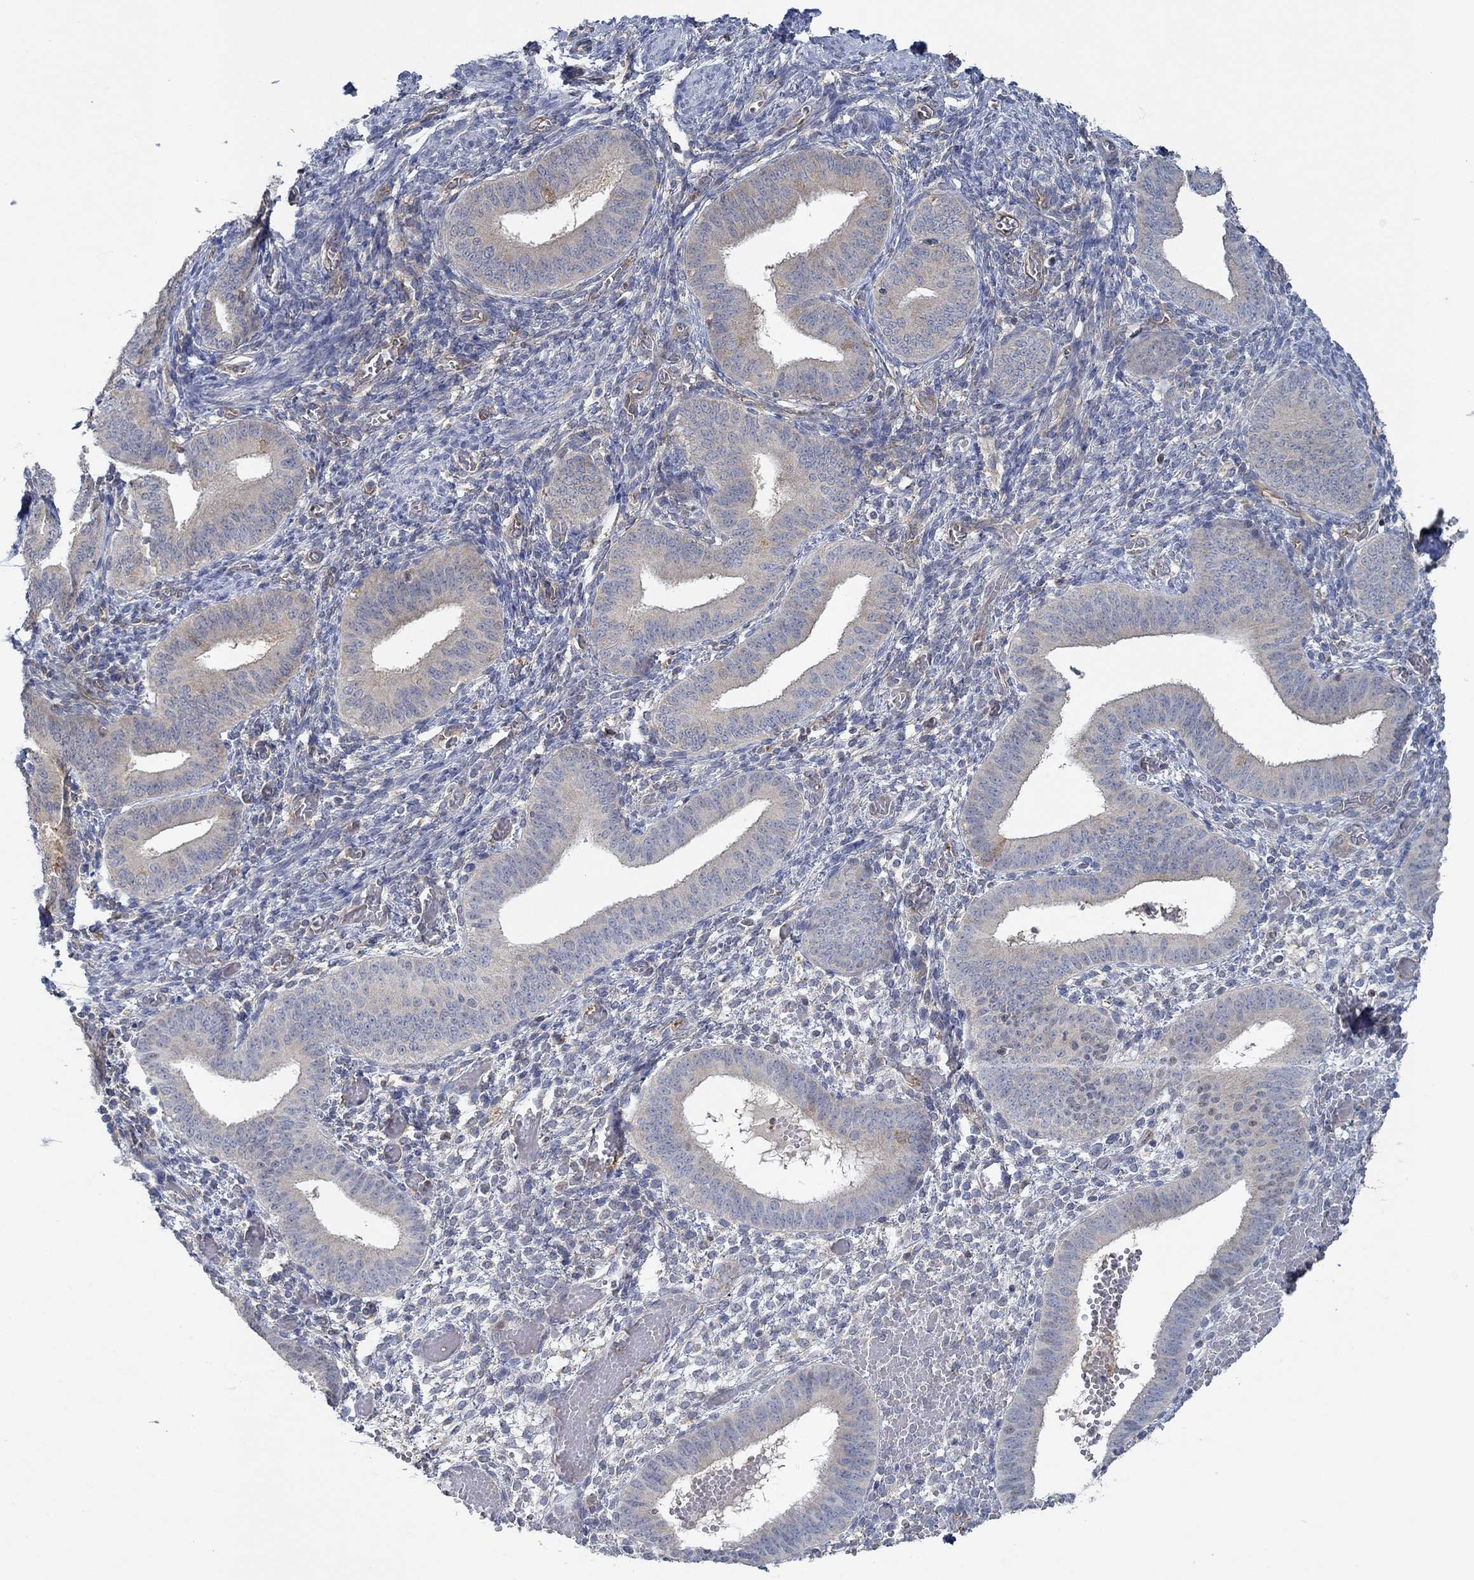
{"staining": {"intensity": "negative", "quantity": "none", "location": "none"}, "tissue": "endometrium", "cell_type": "Cells in endometrial stroma", "image_type": "normal", "snomed": [{"axis": "morphology", "description": "Normal tissue, NOS"}, {"axis": "topography", "description": "Endometrium"}], "caption": "Immunohistochemistry (IHC) of benign human endometrium demonstrates no staining in cells in endometrial stroma.", "gene": "MTHFR", "patient": {"sex": "female", "age": 42}}